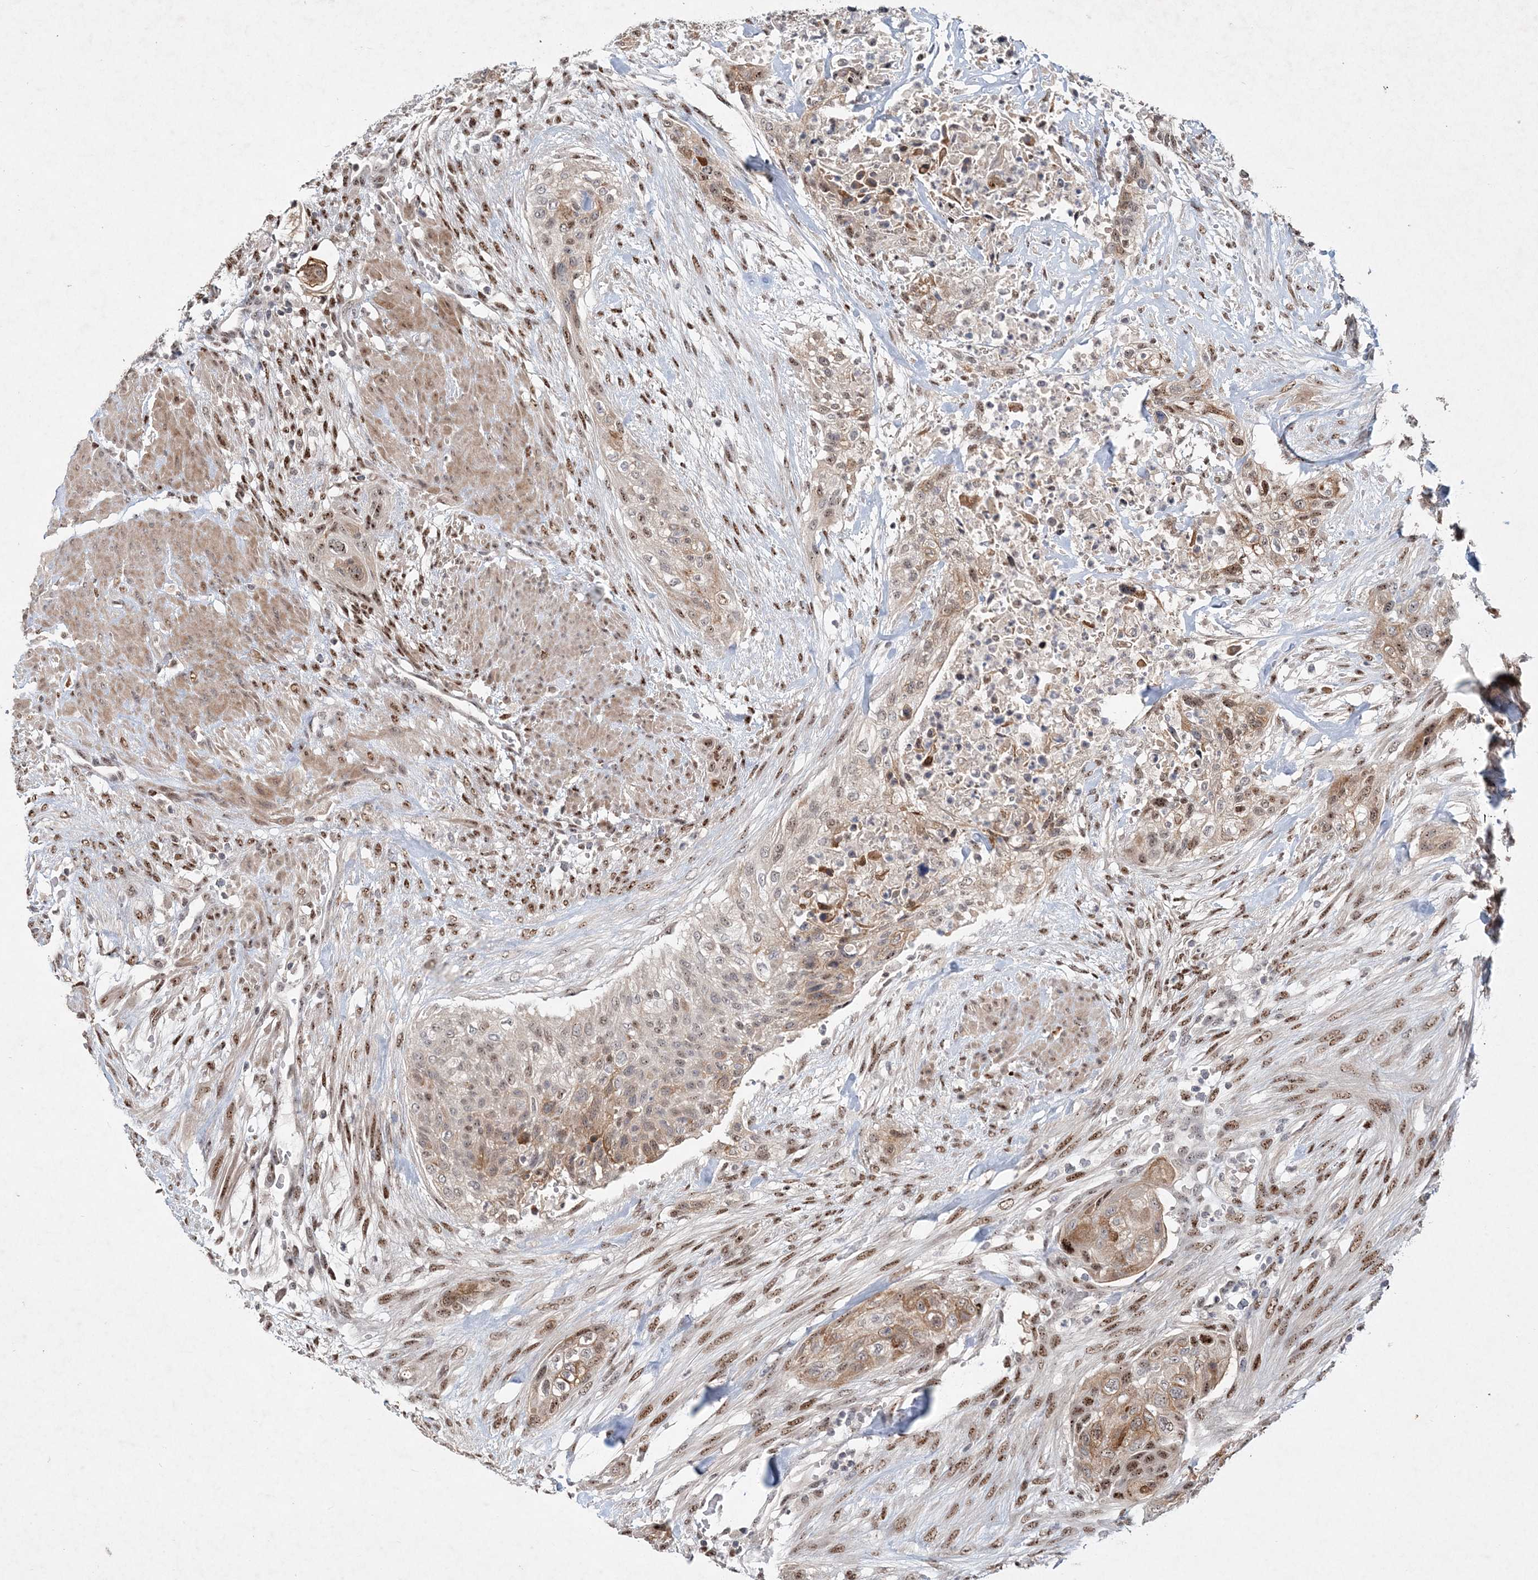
{"staining": {"intensity": "moderate", "quantity": ">75%", "location": "cytoplasmic/membranous,nuclear"}, "tissue": "urothelial cancer", "cell_type": "Tumor cells", "image_type": "cancer", "snomed": [{"axis": "morphology", "description": "Urothelial carcinoma, High grade"}, {"axis": "topography", "description": "Urinary bladder"}], "caption": "Moderate cytoplasmic/membranous and nuclear protein positivity is appreciated in about >75% of tumor cells in urothelial carcinoma (high-grade).", "gene": "GIN1", "patient": {"sex": "male", "age": 35}}